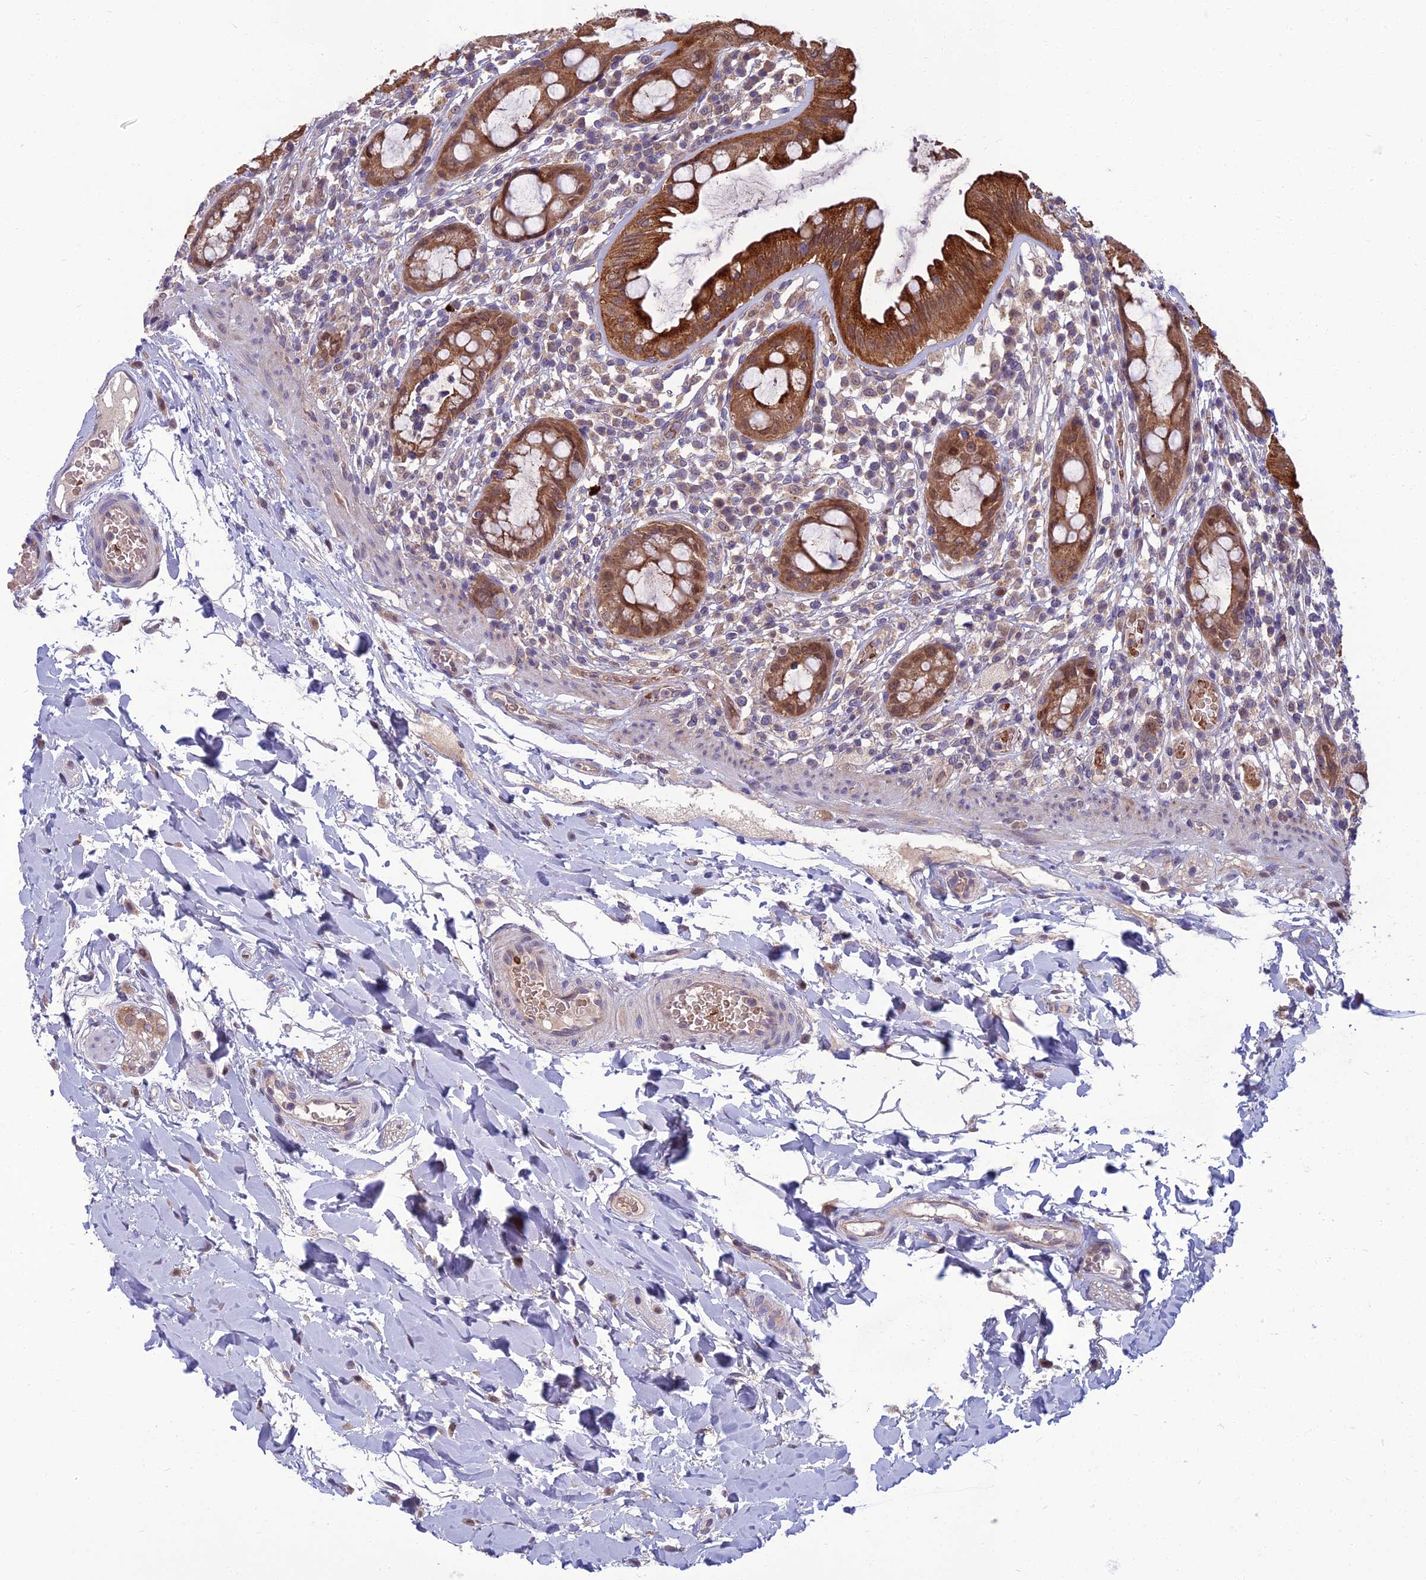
{"staining": {"intensity": "moderate", "quantity": ">75%", "location": "cytoplasmic/membranous,nuclear"}, "tissue": "rectum", "cell_type": "Glandular cells", "image_type": "normal", "snomed": [{"axis": "morphology", "description": "Normal tissue, NOS"}, {"axis": "topography", "description": "Rectum"}], "caption": "High-power microscopy captured an immunohistochemistry (IHC) micrograph of benign rectum, revealing moderate cytoplasmic/membranous,nuclear expression in approximately >75% of glandular cells. (DAB IHC, brown staining for protein, blue staining for nuclei).", "gene": "GIPC1", "patient": {"sex": "female", "age": 57}}